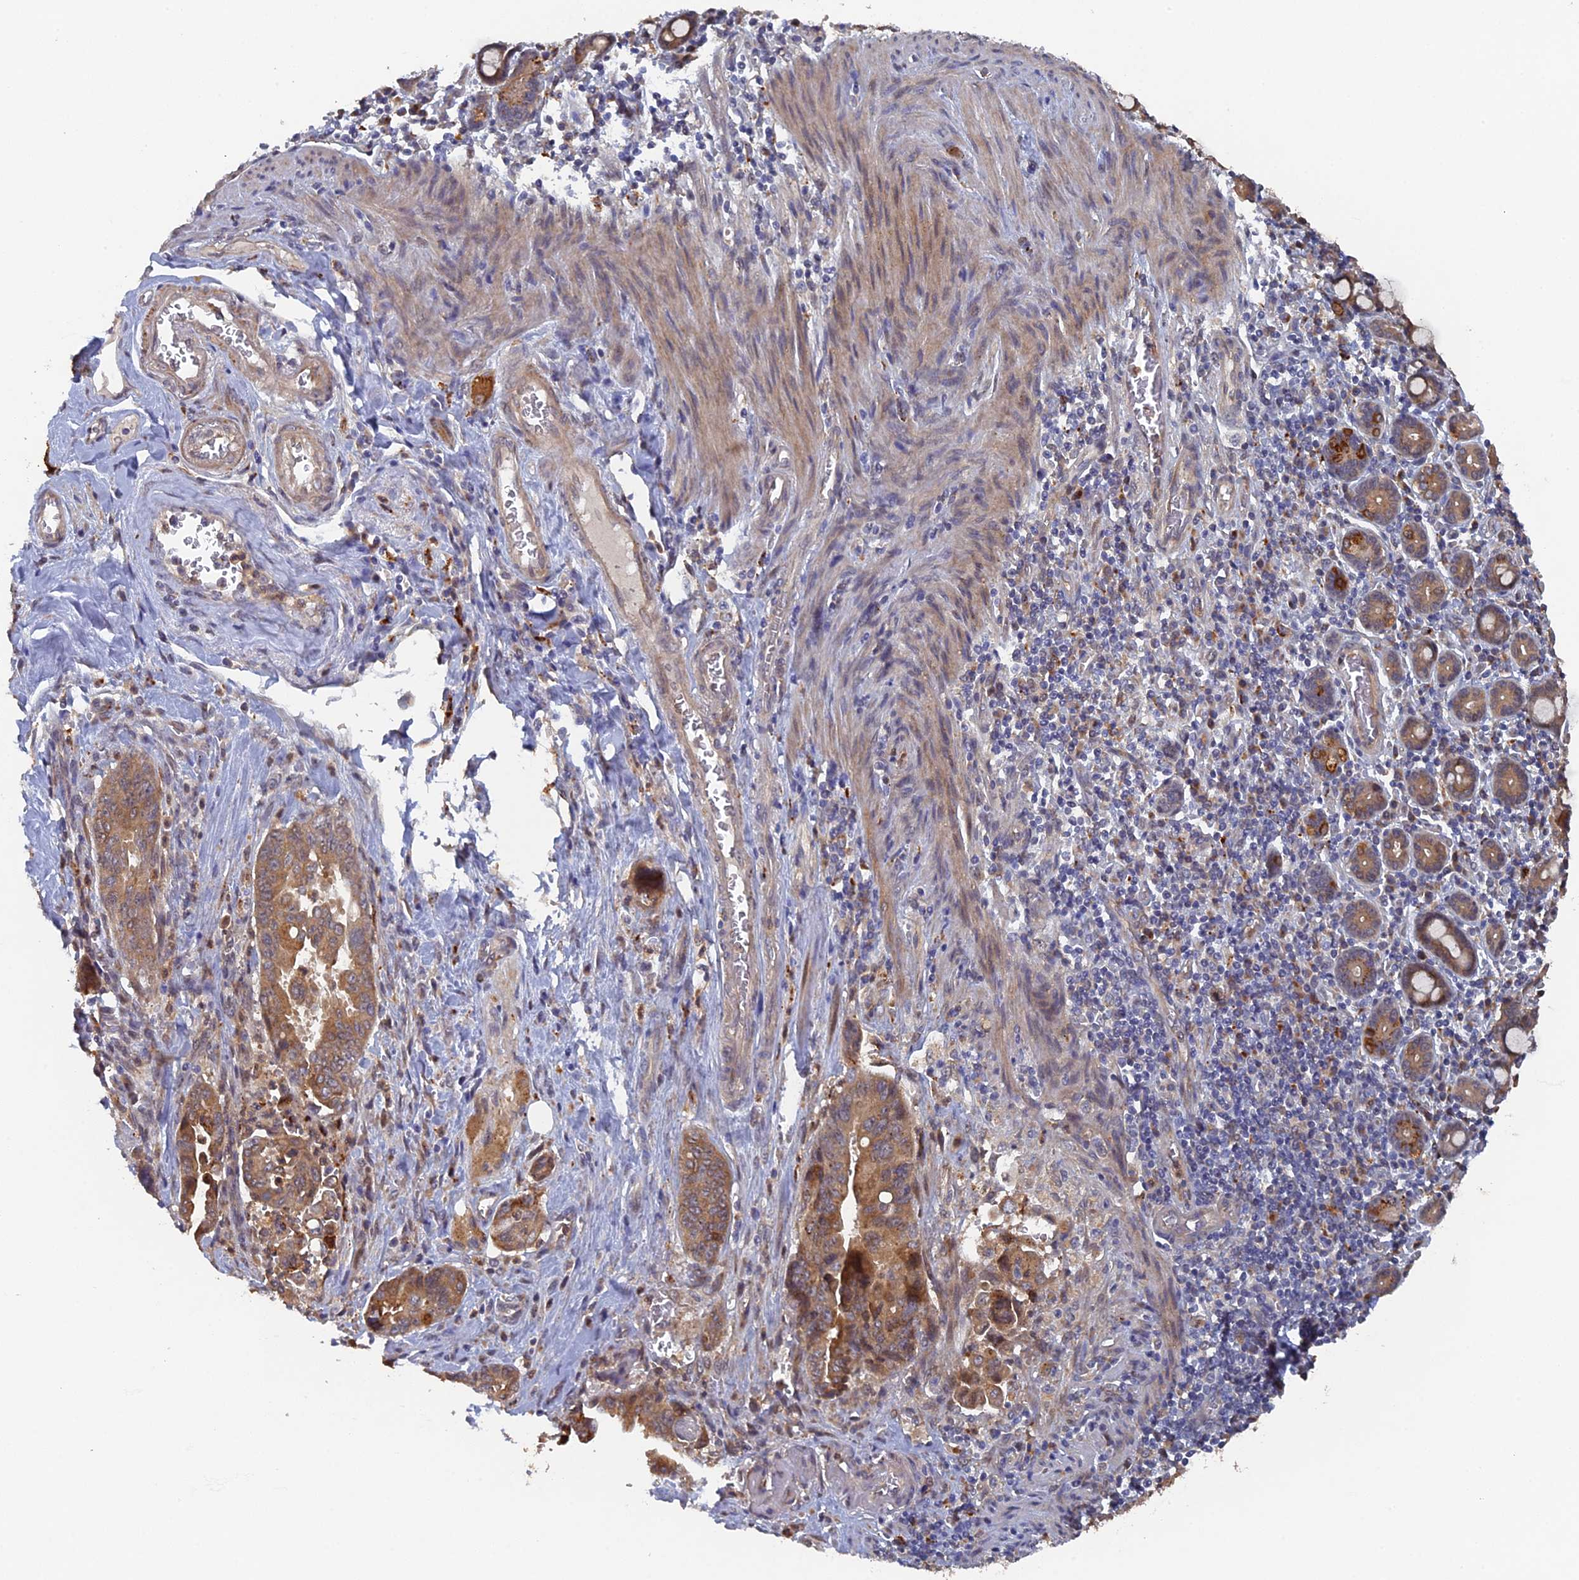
{"staining": {"intensity": "moderate", "quantity": ">75%", "location": "cytoplasmic/membranous"}, "tissue": "pancreatic cancer", "cell_type": "Tumor cells", "image_type": "cancer", "snomed": [{"axis": "morphology", "description": "Adenocarcinoma, NOS"}, {"axis": "topography", "description": "Pancreas"}], "caption": "The image displays a brown stain indicating the presence of a protein in the cytoplasmic/membranous of tumor cells in adenocarcinoma (pancreatic).", "gene": "VPS37C", "patient": {"sex": "male", "age": 70}}